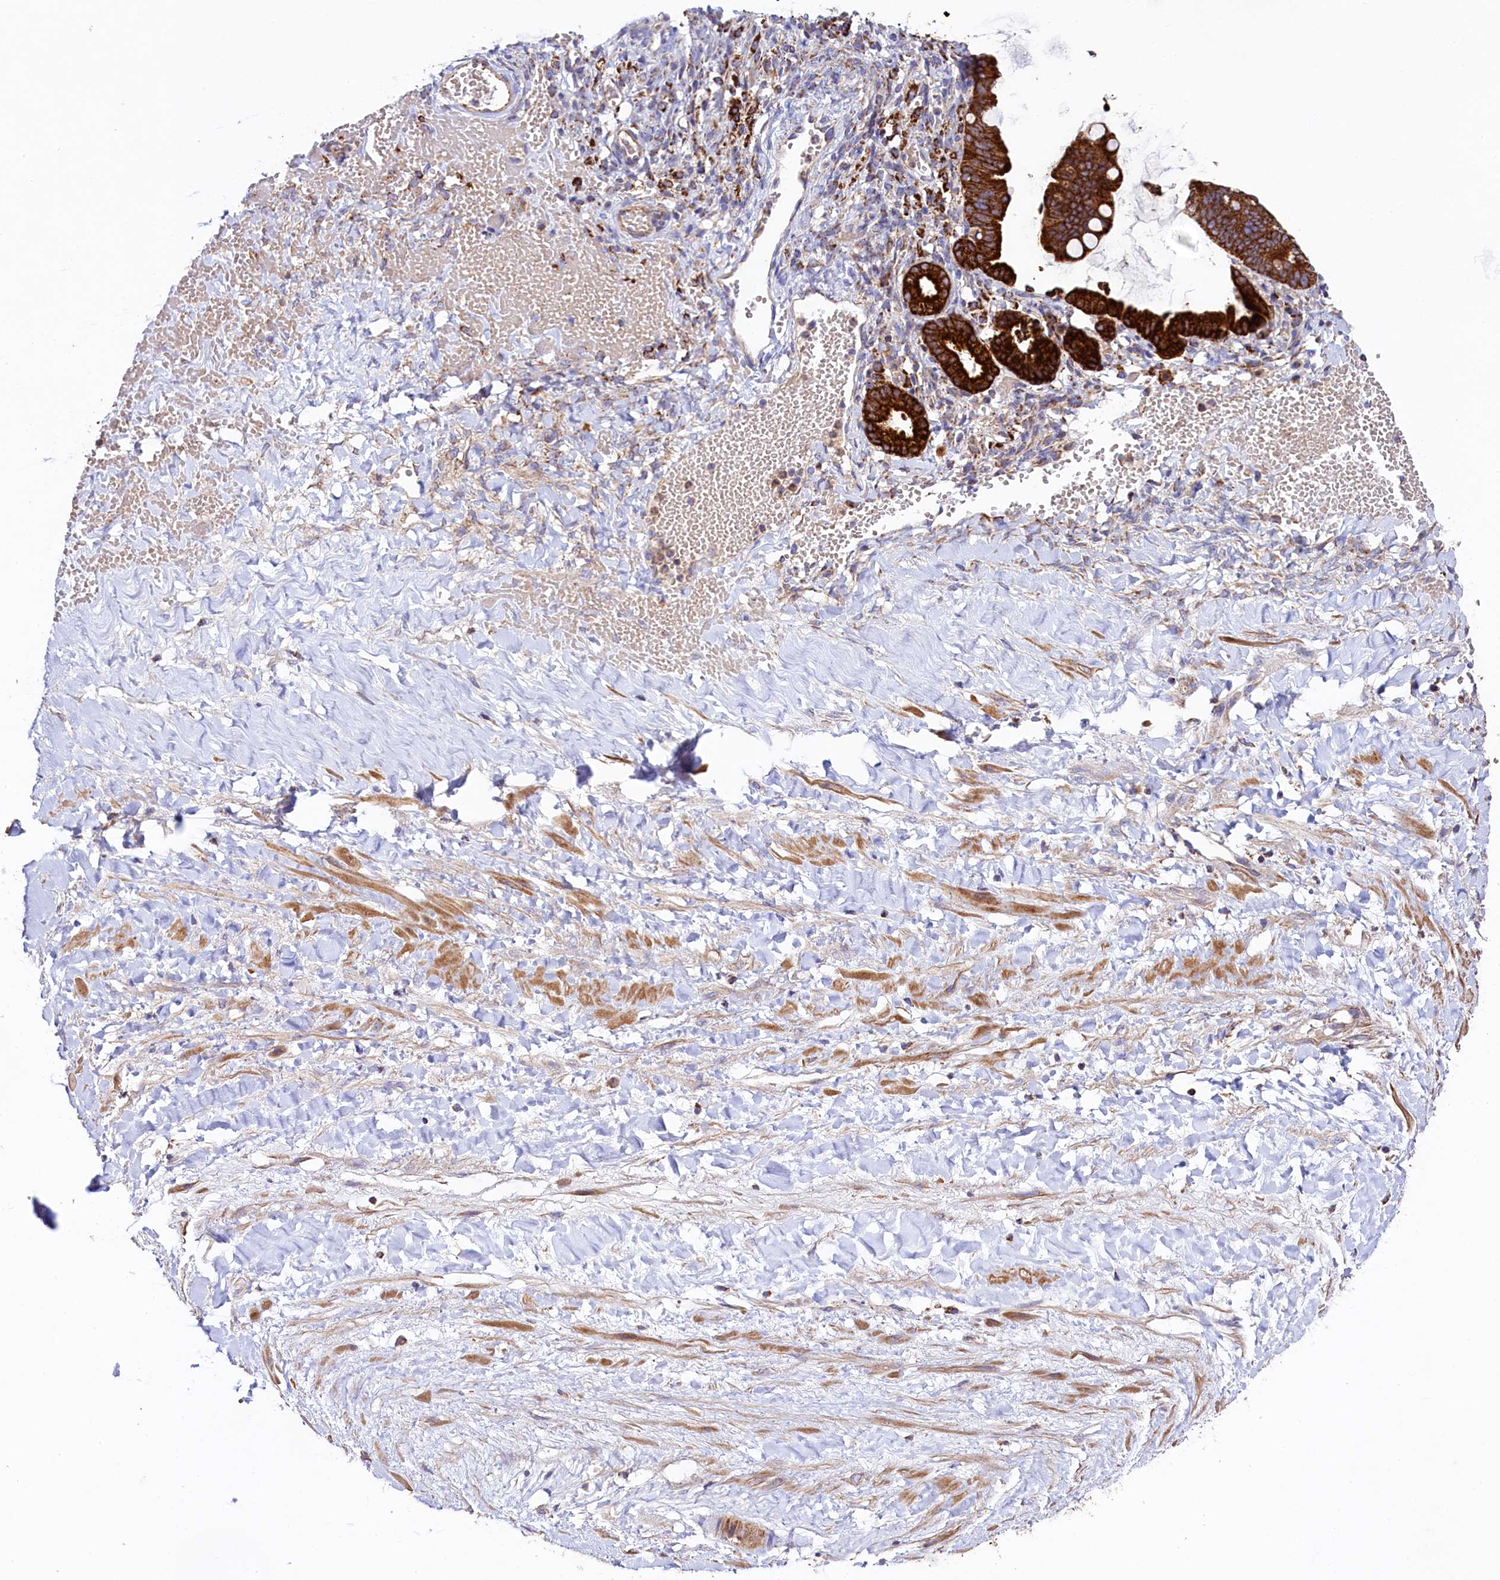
{"staining": {"intensity": "strong", "quantity": ">75%", "location": "cytoplasmic/membranous"}, "tissue": "ovarian cancer", "cell_type": "Tumor cells", "image_type": "cancer", "snomed": [{"axis": "morphology", "description": "Cystadenocarcinoma, mucinous, NOS"}, {"axis": "topography", "description": "Ovary"}], "caption": "There is high levels of strong cytoplasmic/membranous positivity in tumor cells of ovarian cancer, as demonstrated by immunohistochemical staining (brown color).", "gene": "CLYBL", "patient": {"sex": "female", "age": 73}}